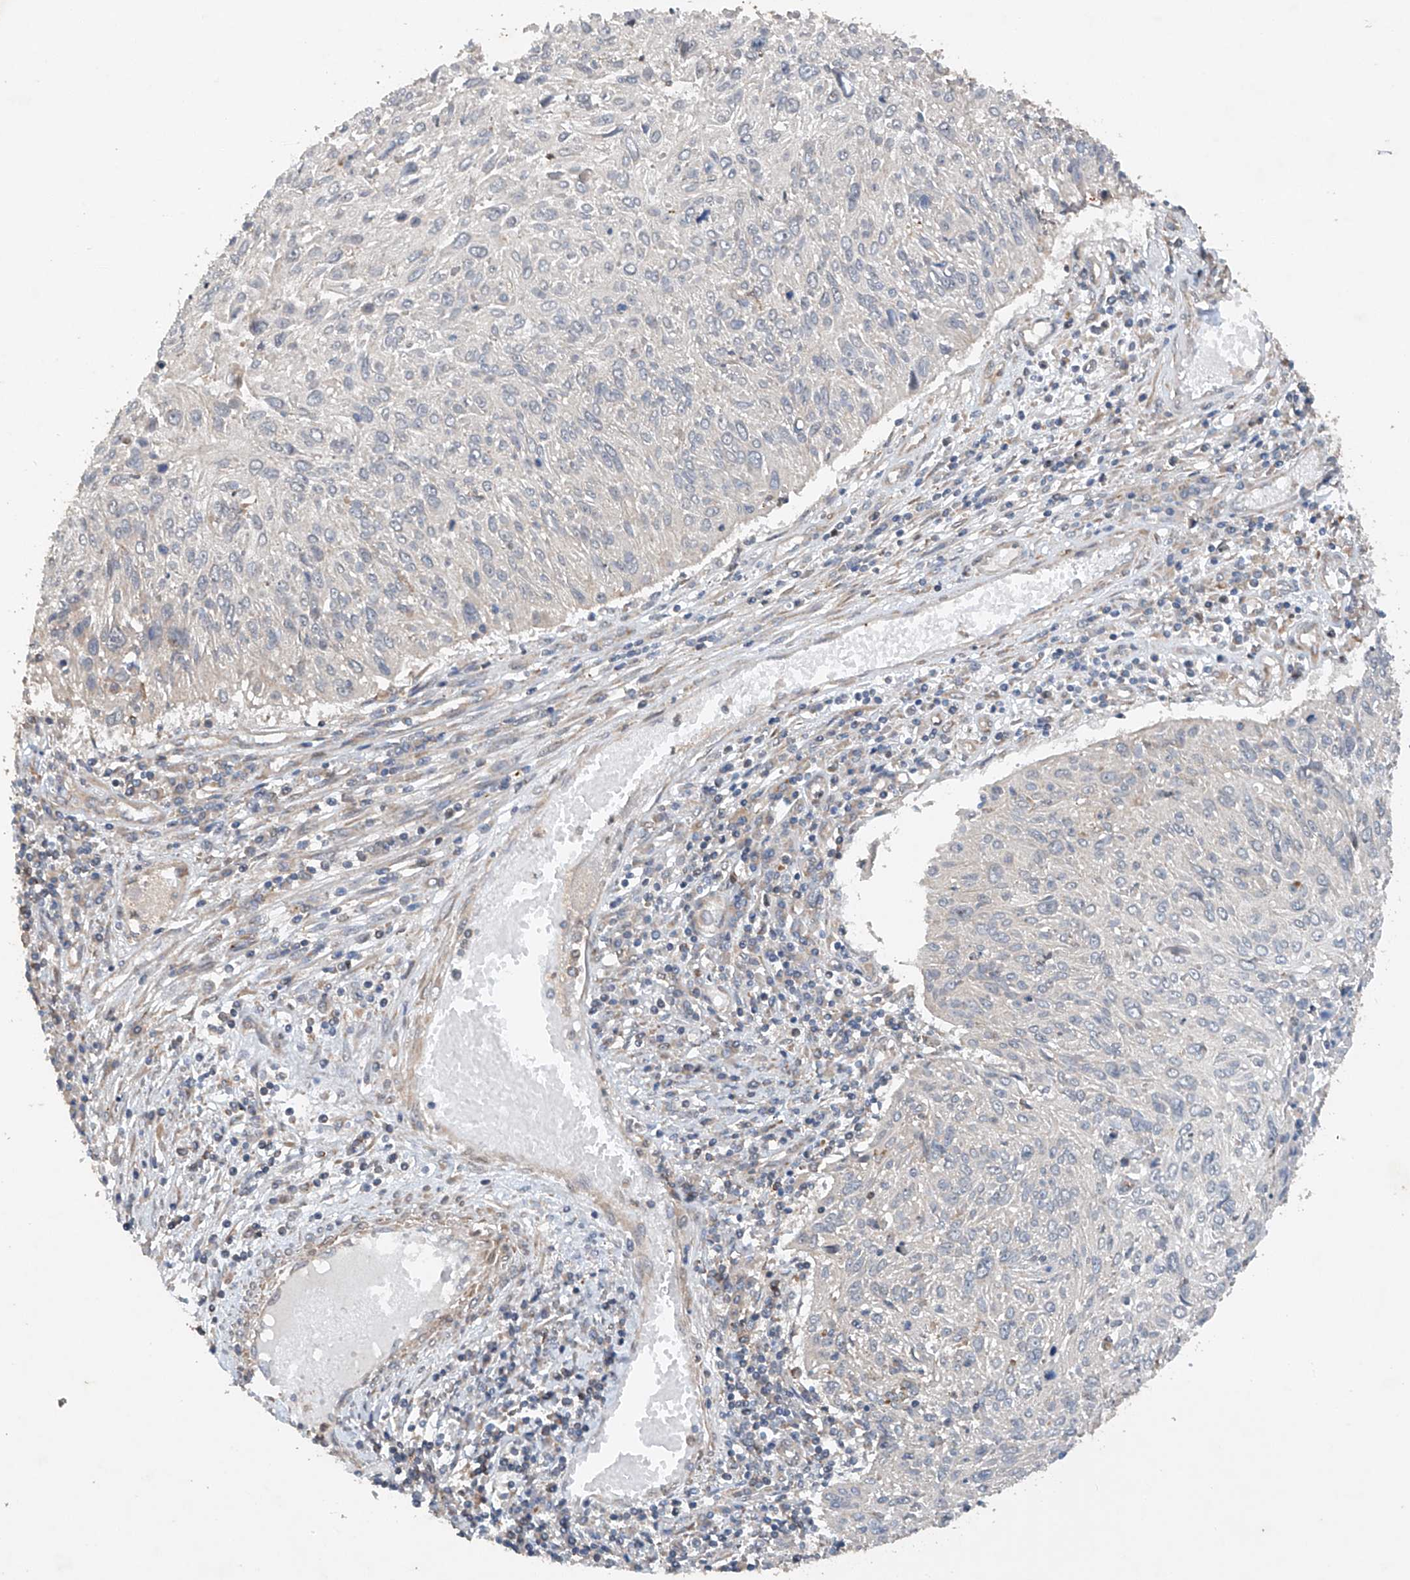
{"staining": {"intensity": "negative", "quantity": "none", "location": "none"}, "tissue": "cervical cancer", "cell_type": "Tumor cells", "image_type": "cancer", "snomed": [{"axis": "morphology", "description": "Squamous cell carcinoma, NOS"}, {"axis": "topography", "description": "Cervix"}], "caption": "A high-resolution photomicrograph shows immunohistochemistry staining of squamous cell carcinoma (cervical), which reveals no significant expression in tumor cells.", "gene": "CEP85L", "patient": {"sex": "female", "age": 51}}